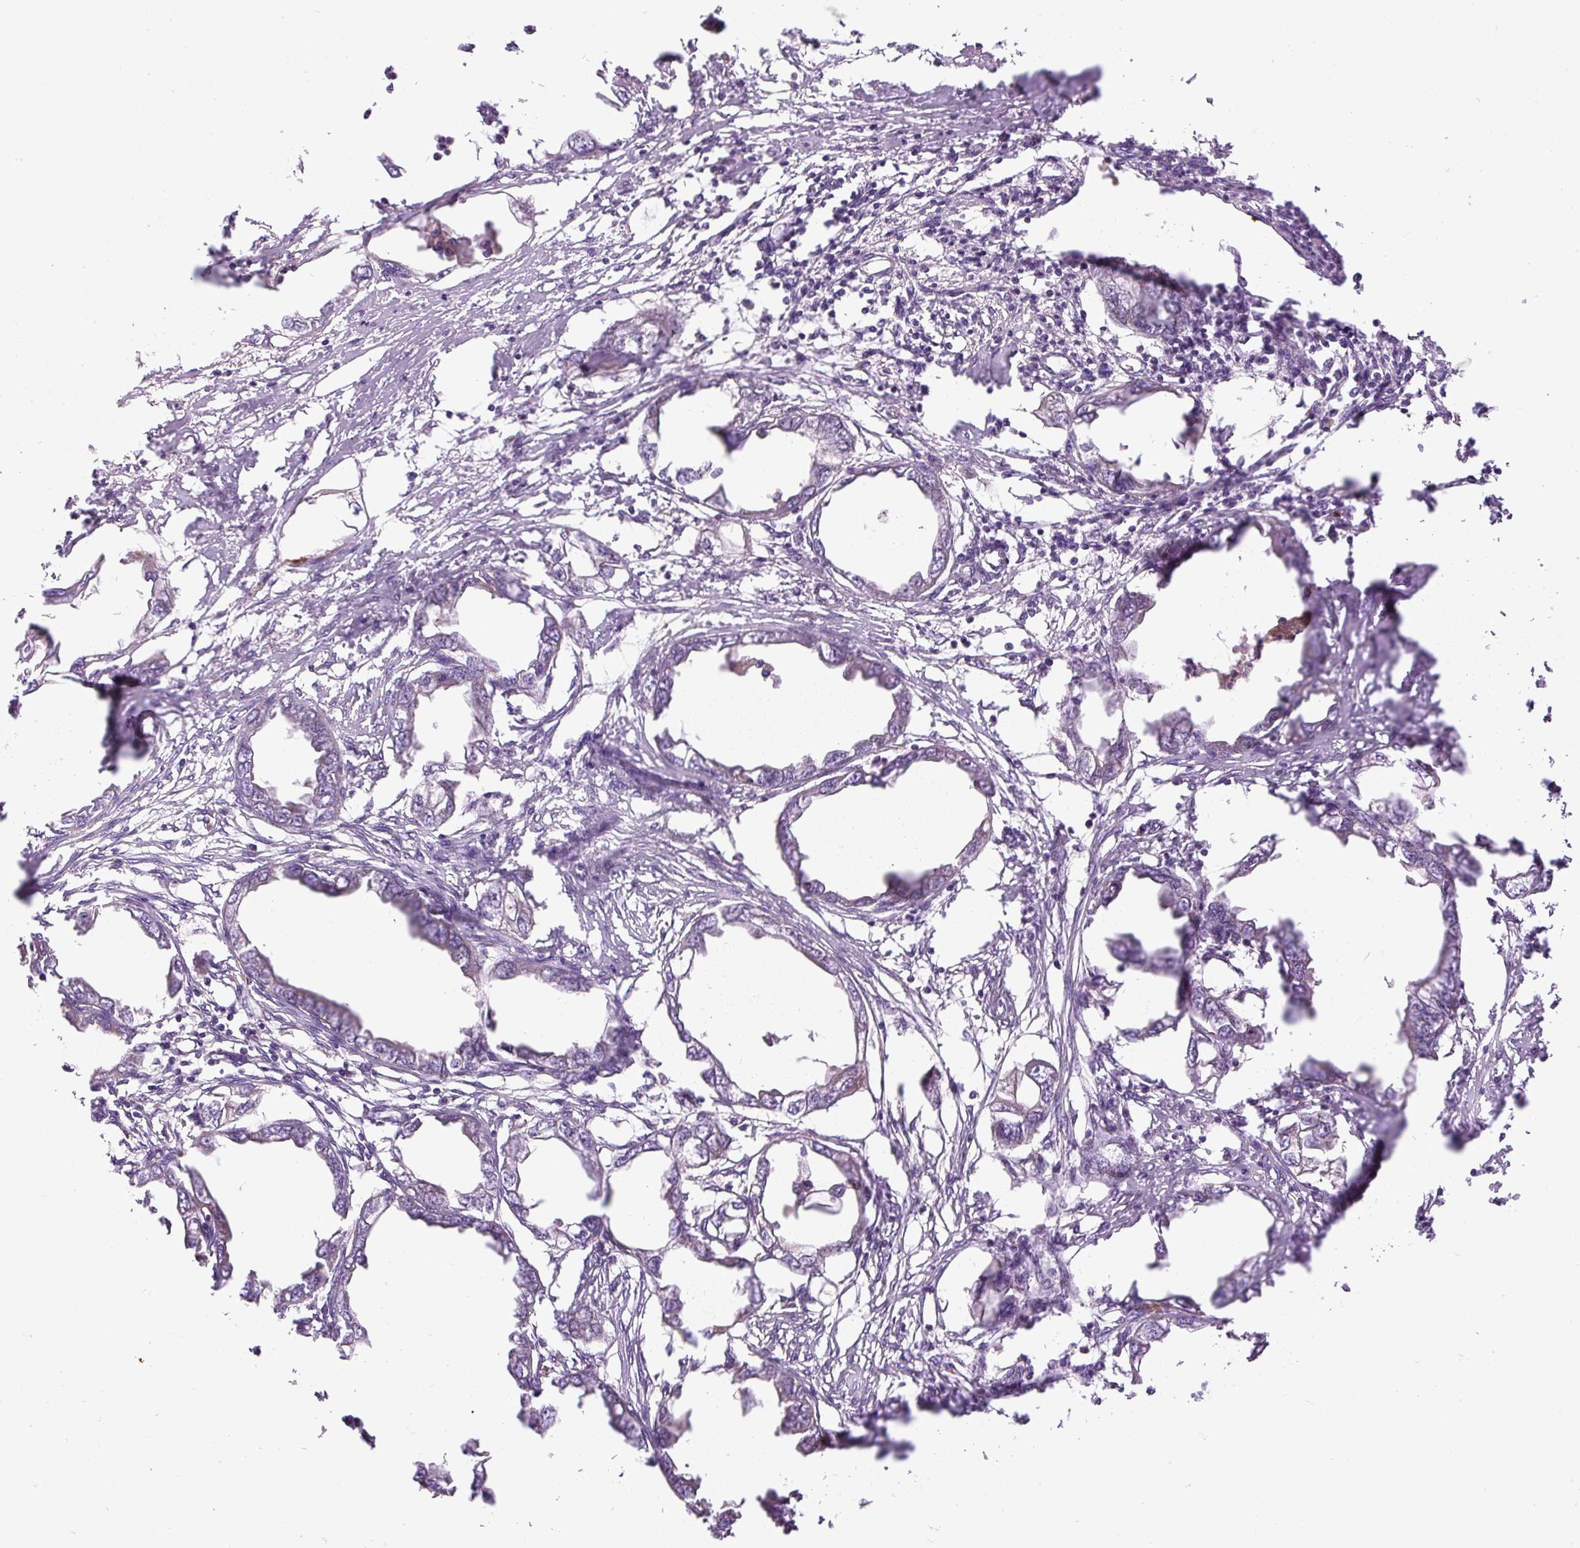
{"staining": {"intensity": "negative", "quantity": "none", "location": "none"}, "tissue": "endometrial cancer", "cell_type": "Tumor cells", "image_type": "cancer", "snomed": [{"axis": "morphology", "description": "Adenocarcinoma, NOS"}, {"axis": "morphology", "description": "Adenocarcinoma, metastatic, NOS"}, {"axis": "topography", "description": "Adipose tissue"}, {"axis": "topography", "description": "Endometrium"}], "caption": "Metastatic adenocarcinoma (endometrial) was stained to show a protein in brown. There is no significant expression in tumor cells.", "gene": "CXCL13", "patient": {"sex": "female", "age": 67}}